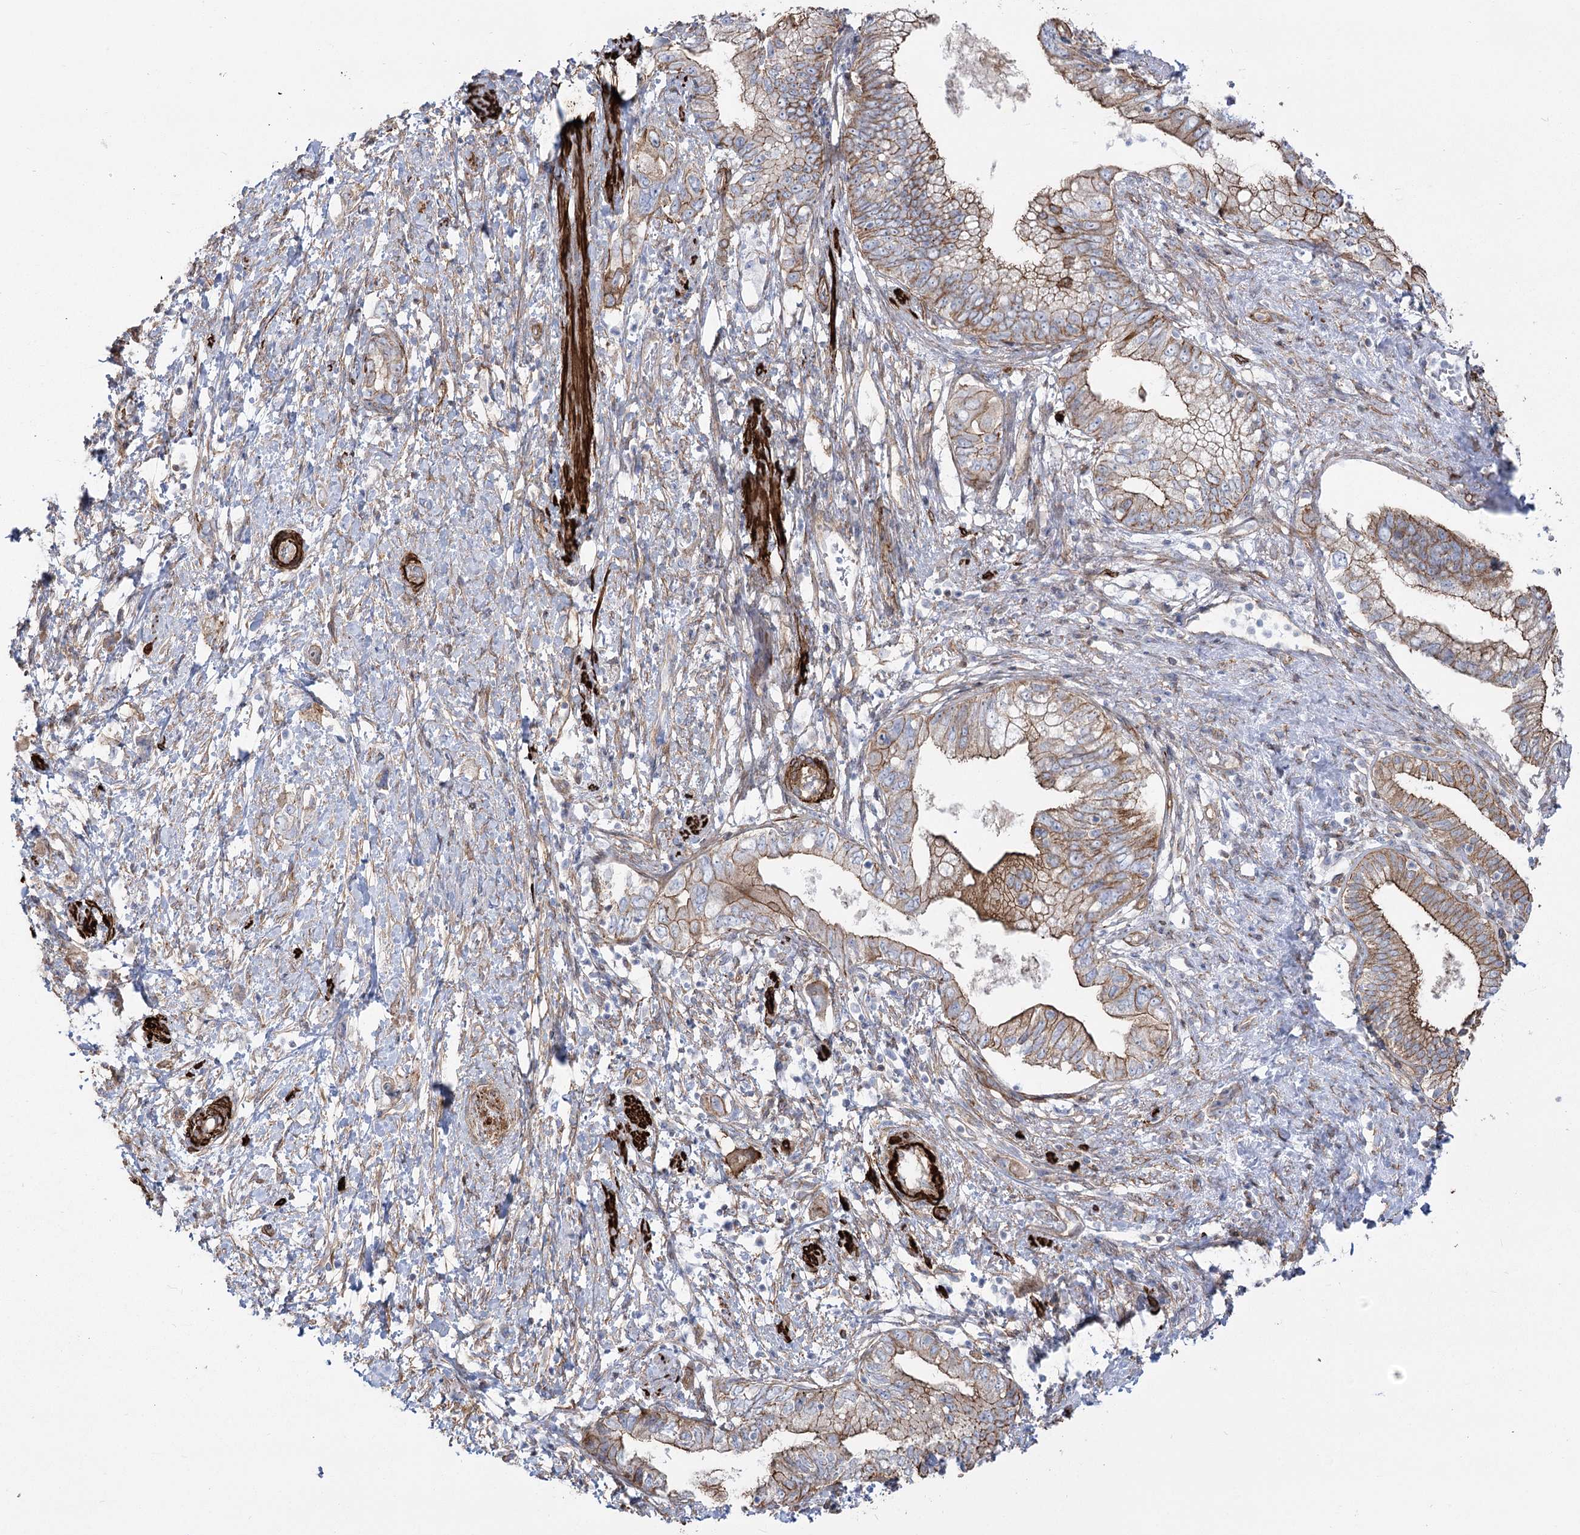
{"staining": {"intensity": "moderate", "quantity": ">75%", "location": "cytoplasmic/membranous"}, "tissue": "pancreatic cancer", "cell_type": "Tumor cells", "image_type": "cancer", "snomed": [{"axis": "morphology", "description": "Adenocarcinoma, NOS"}, {"axis": "topography", "description": "Pancreas"}], "caption": "Pancreatic cancer (adenocarcinoma) was stained to show a protein in brown. There is medium levels of moderate cytoplasmic/membranous expression in approximately >75% of tumor cells.", "gene": "PLEKHA5", "patient": {"sex": "female", "age": 73}}